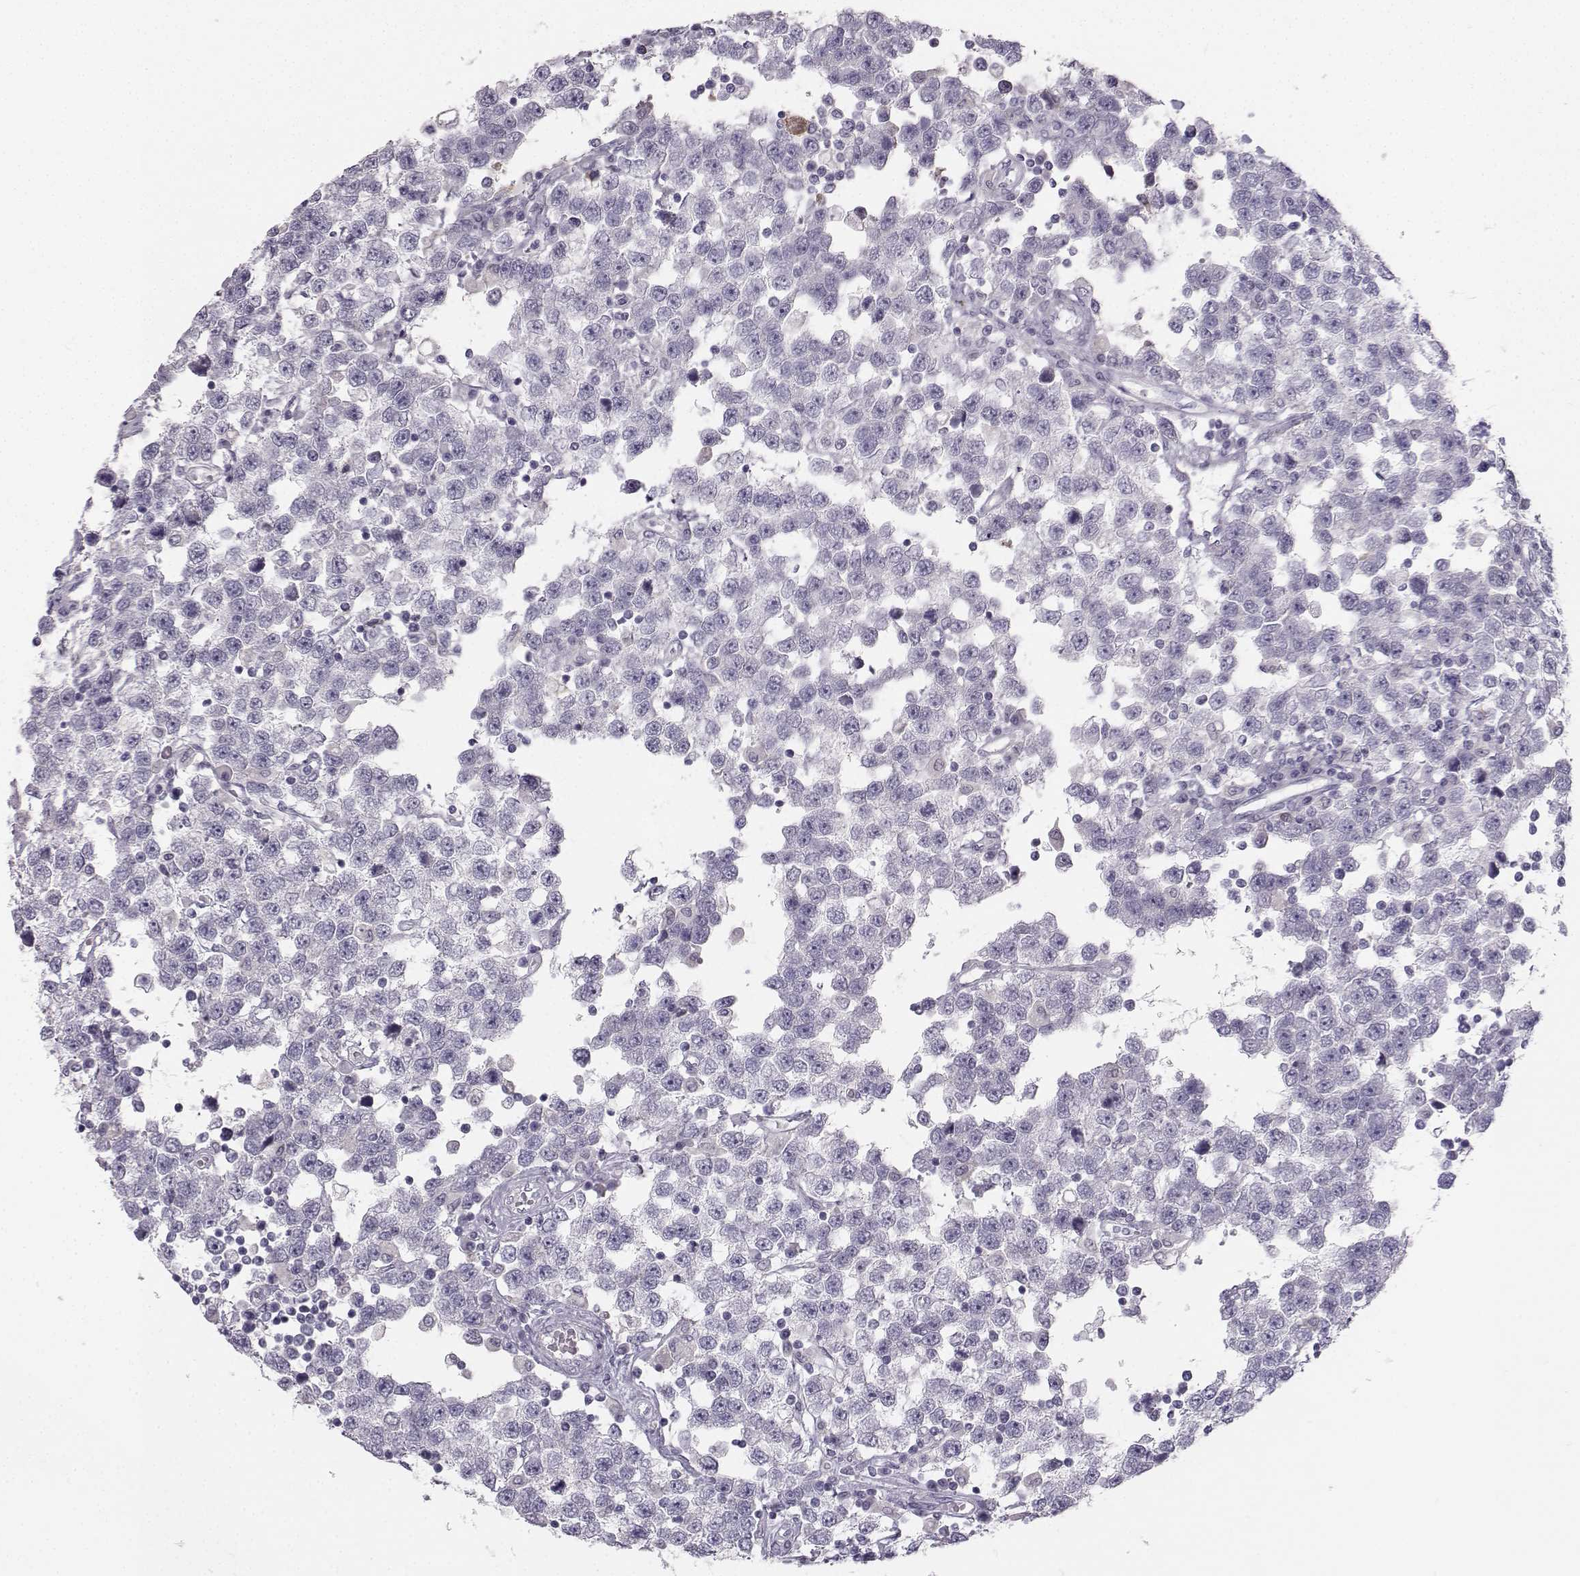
{"staining": {"intensity": "negative", "quantity": "none", "location": "none"}, "tissue": "testis cancer", "cell_type": "Tumor cells", "image_type": "cancer", "snomed": [{"axis": "morphology", "description": "Seminoma, NOS"}, {"axis": "topography", "description": "Testis"}], "caption": "Immunohistochemical staining of human testis cancer displays no significant positivity in tumor cells. (DAB (3,3'-diaminobenzidine) immunohistochemistry visualized using brightfield microscopy, high magnification).", "gene": "CASR", "patient": {"sex": "male", "age": 34}}